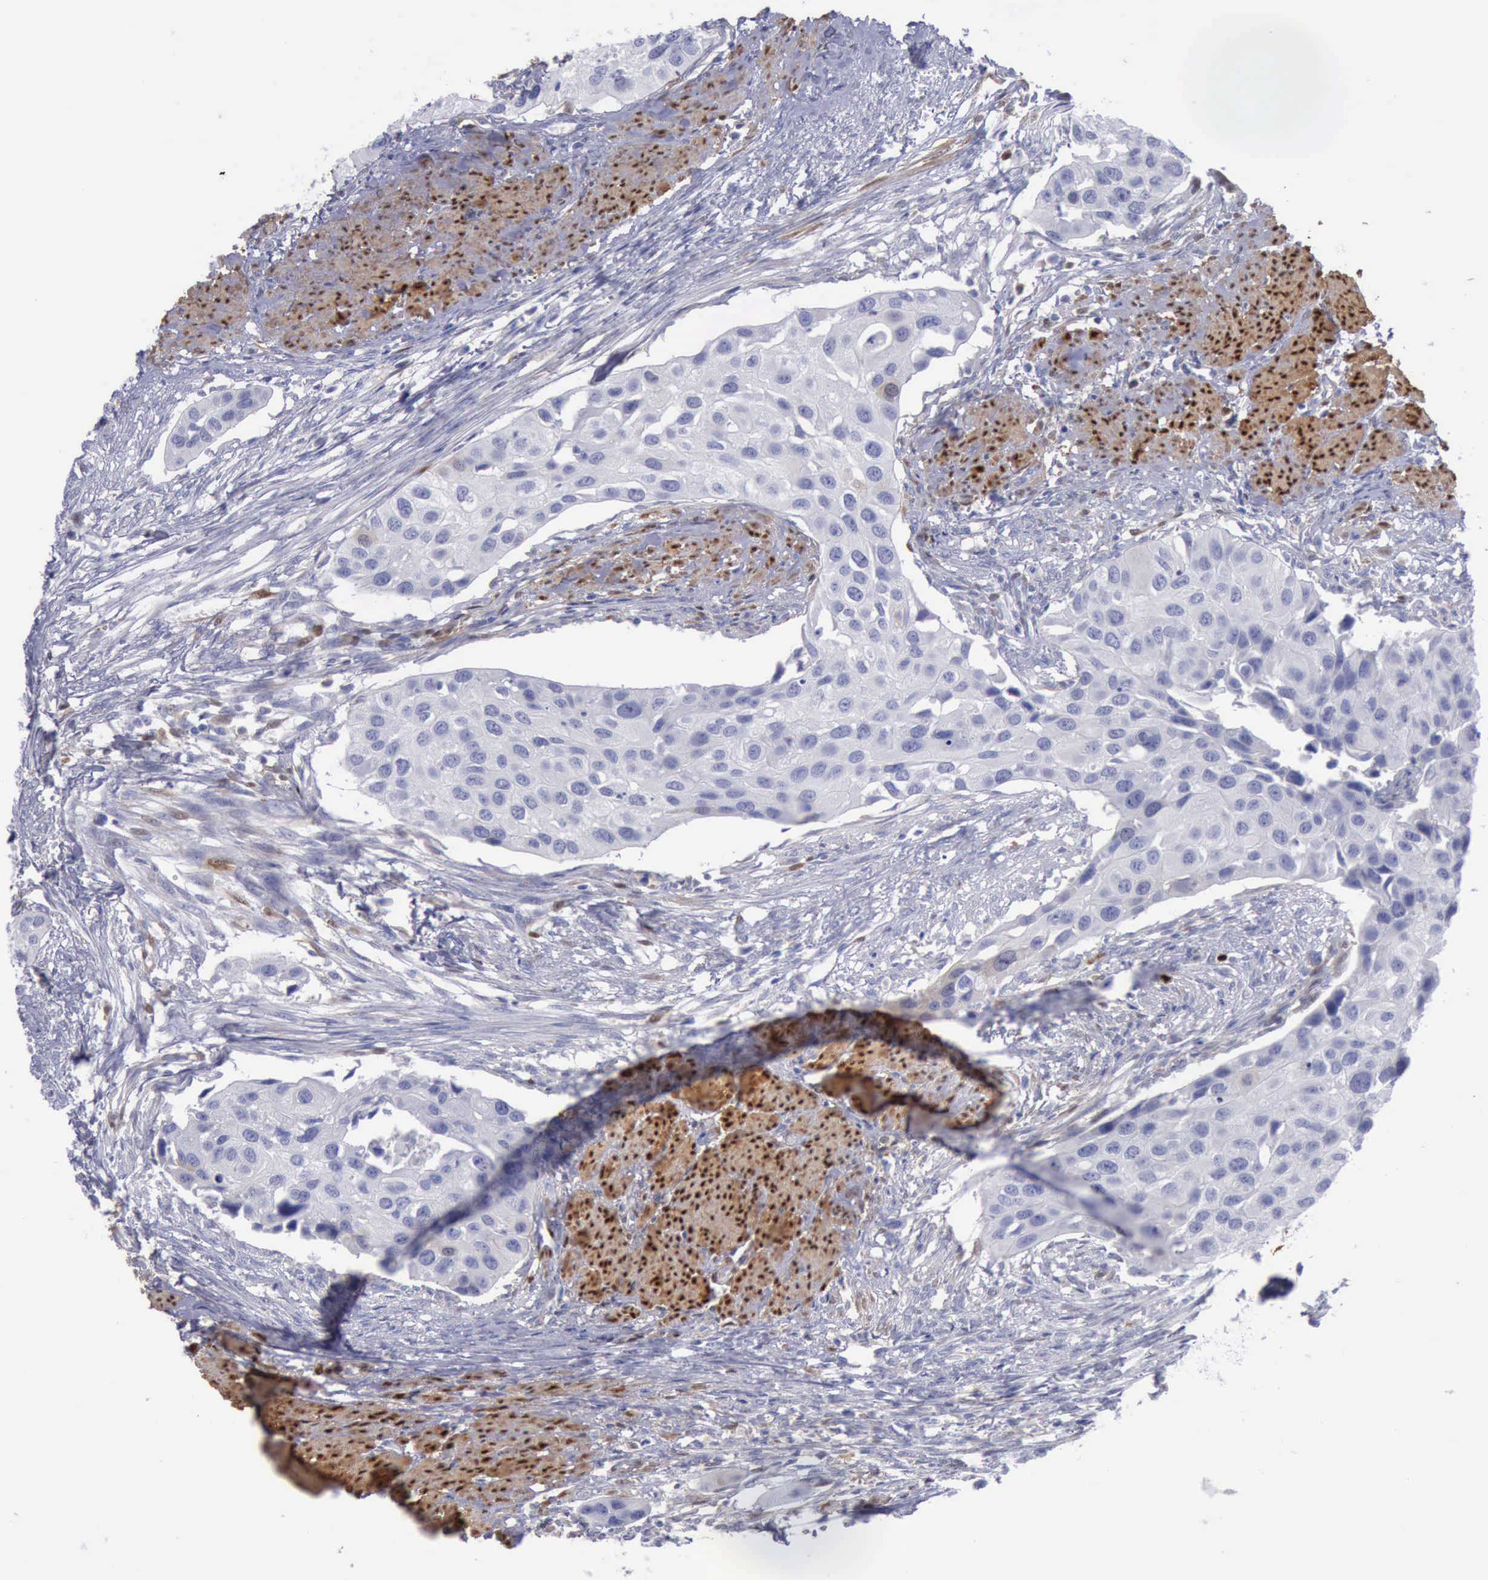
{"staining": {"intensity": "negative", "quantity": "none", "location": "none"}, "tissue": "urothelial cancer", "cell_type": "Tumor cells", "image_type": "cancer", "snomed": [{"axis": "morphology", "description": "Urothelial carcinoma, High grade"}, {"axis": "topography", "description": "Urinary bladder"}], "caption": "High-grade urothelial carcinoma was stained to show a protein in brown. There is no significant positivity in tumor cells.", "gene": "FHL1", "patient": {"sex": "male", "age": 55}}